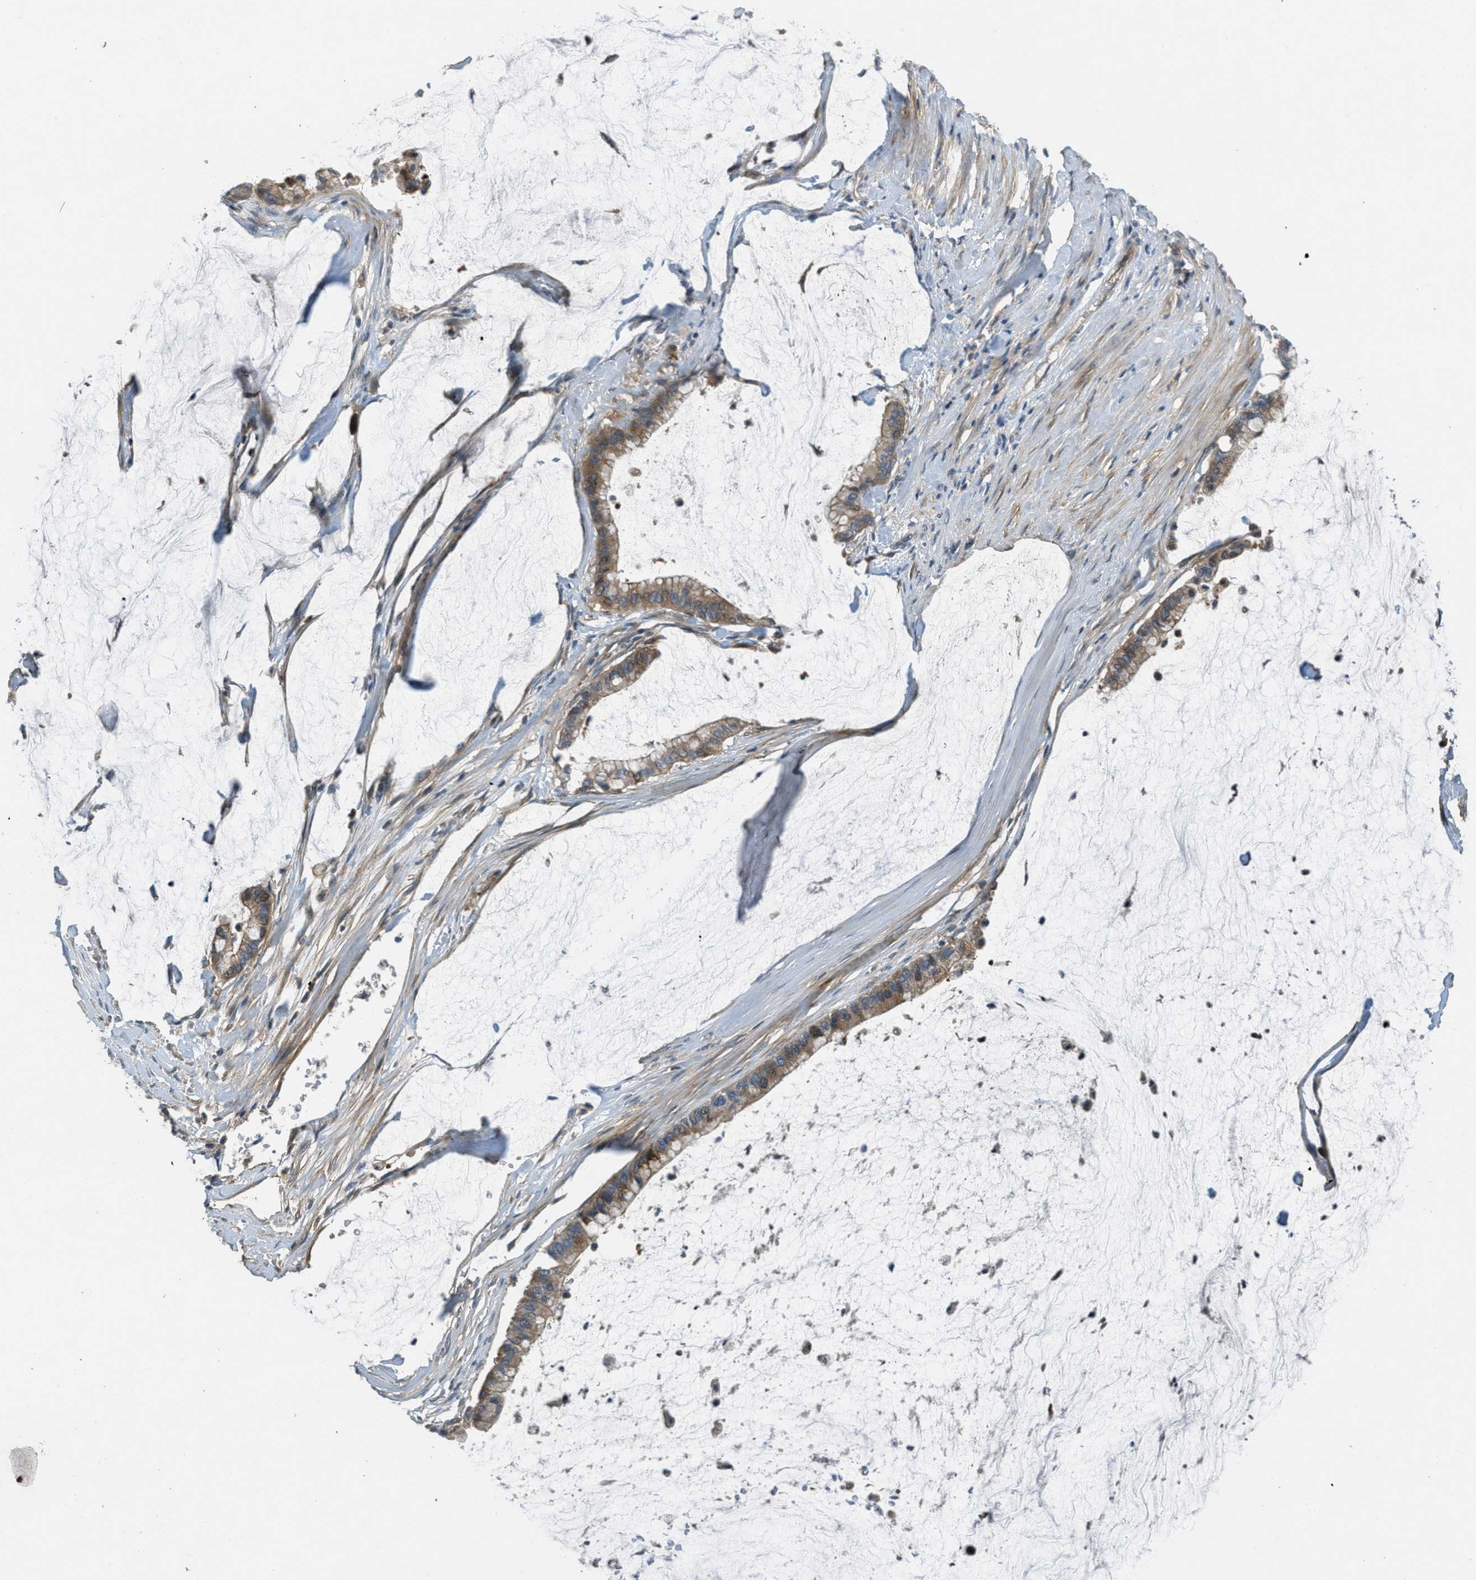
{"staining": {"intensity": "weak", "quantity": ">75%", "location": "cytoplasmic/membranous"}, "tissue": "pancreatic cancer", "cell_type": "Tumor cells", "image_type": "cancer", "snomed": [{"axis": "morphology", "description": "Adenocarcinoma, NOS"}, {"axis": "topography", "description": "Pancreas"}], "caption": "Human pancreatic adenocarcinoma stained for a protein (brown) reveals weak cytoplasmic/membranous positive staining in approximately >75% of tumor cells.", "gene": "ADCY6", "patient": {"sex": "male", "age": 41}}